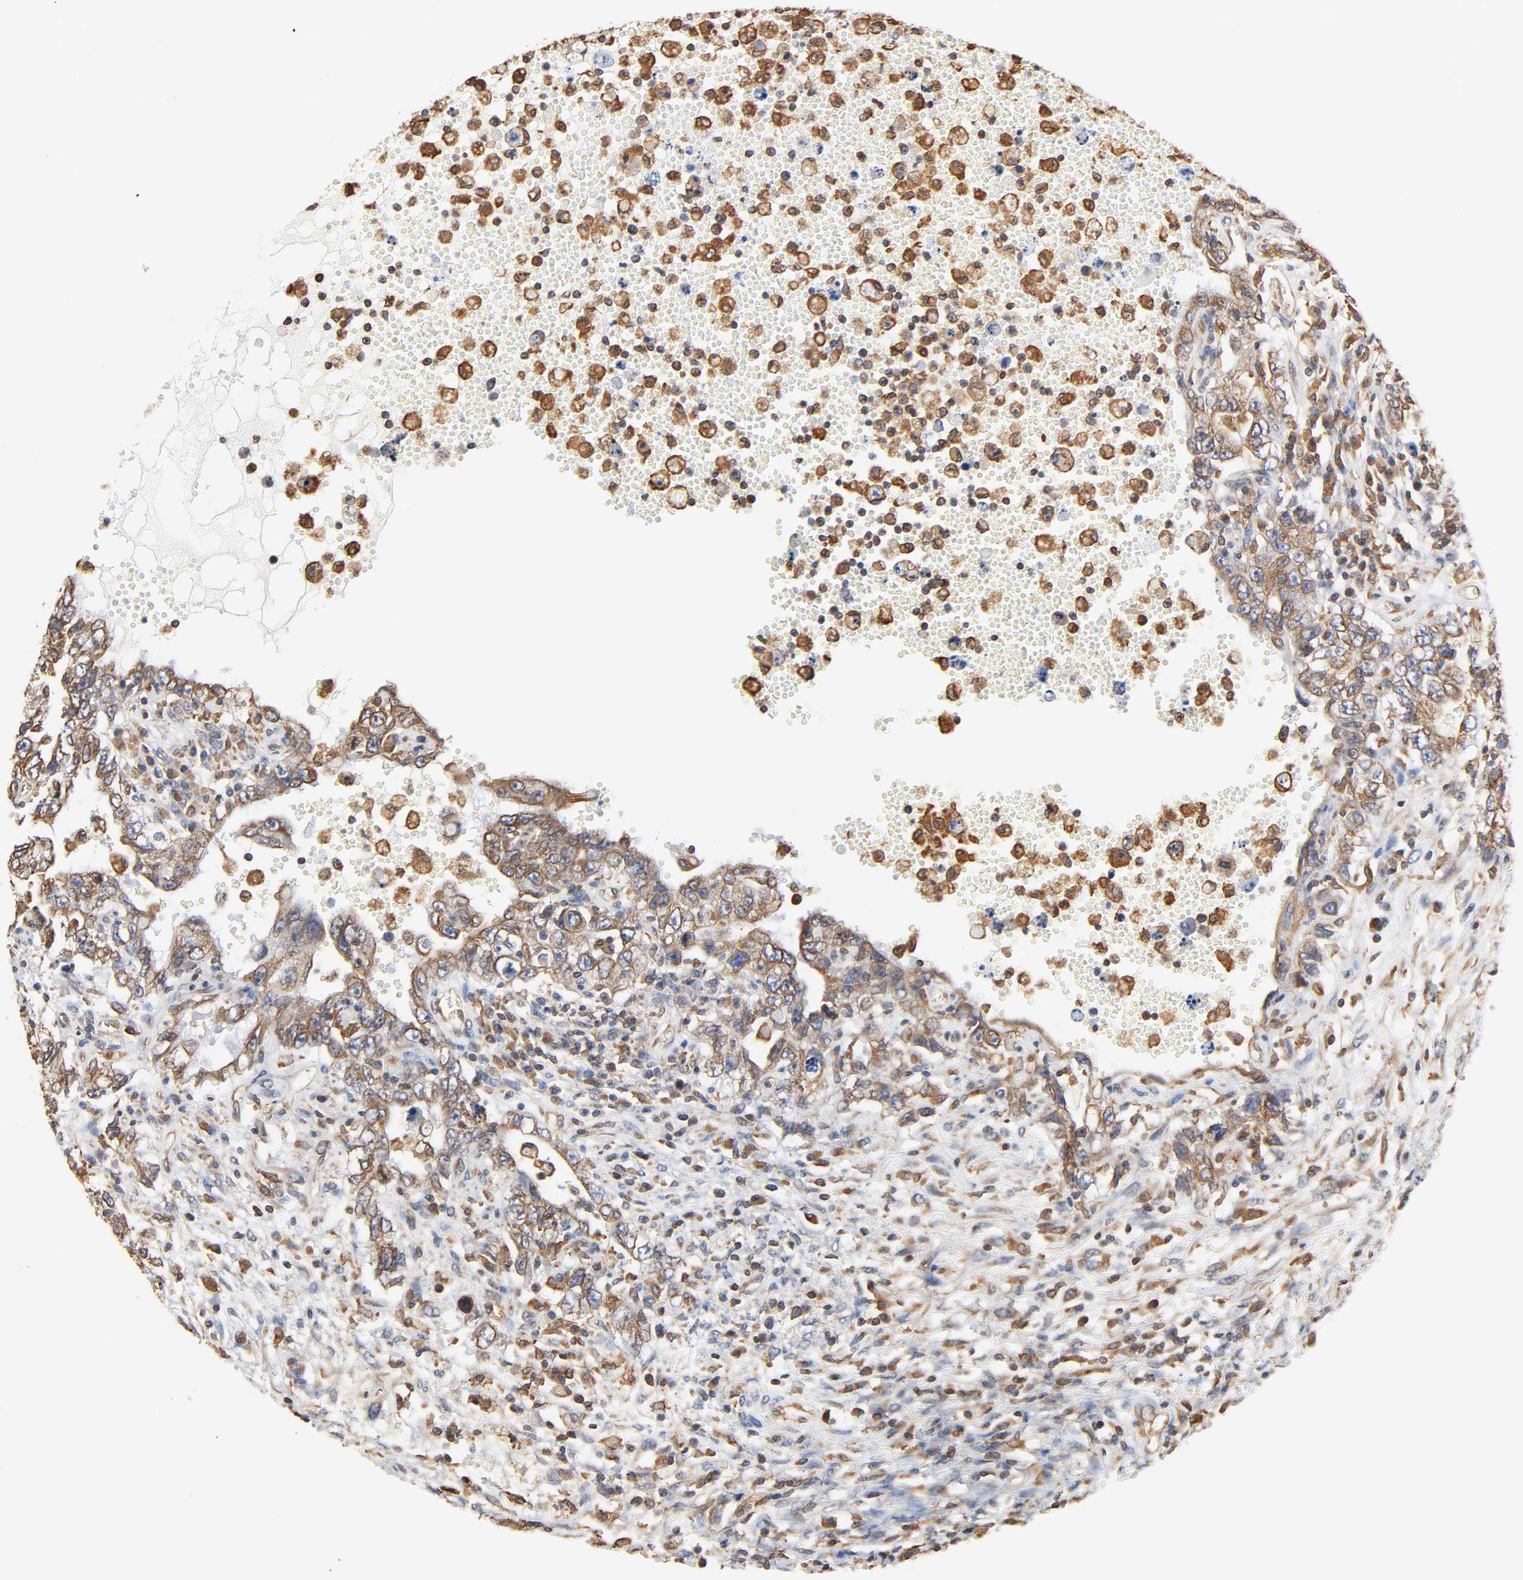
{"staining": {"intensity": "moderate", "quantity": ">75%", "location": "cytoplasmic/membranous"}, "tissue": "testis cancer", "cell_type": "Tumor cells", "image_type": "cancer", "snomed": [{"axis": "morphology", "description": "Carcinoma, Embryonal, NOS"}, {"axis": "topography", "description": "Testis"}], "caption": "Testis cancer tissue displays moderate cytoplasmic/membranous staining in about >75% of tumor cells The protein of interest is shown in brown color, while the nuclei are stained blue.", "gene": "BCAP31", "patient": {"sex": "male", "age": 26}}